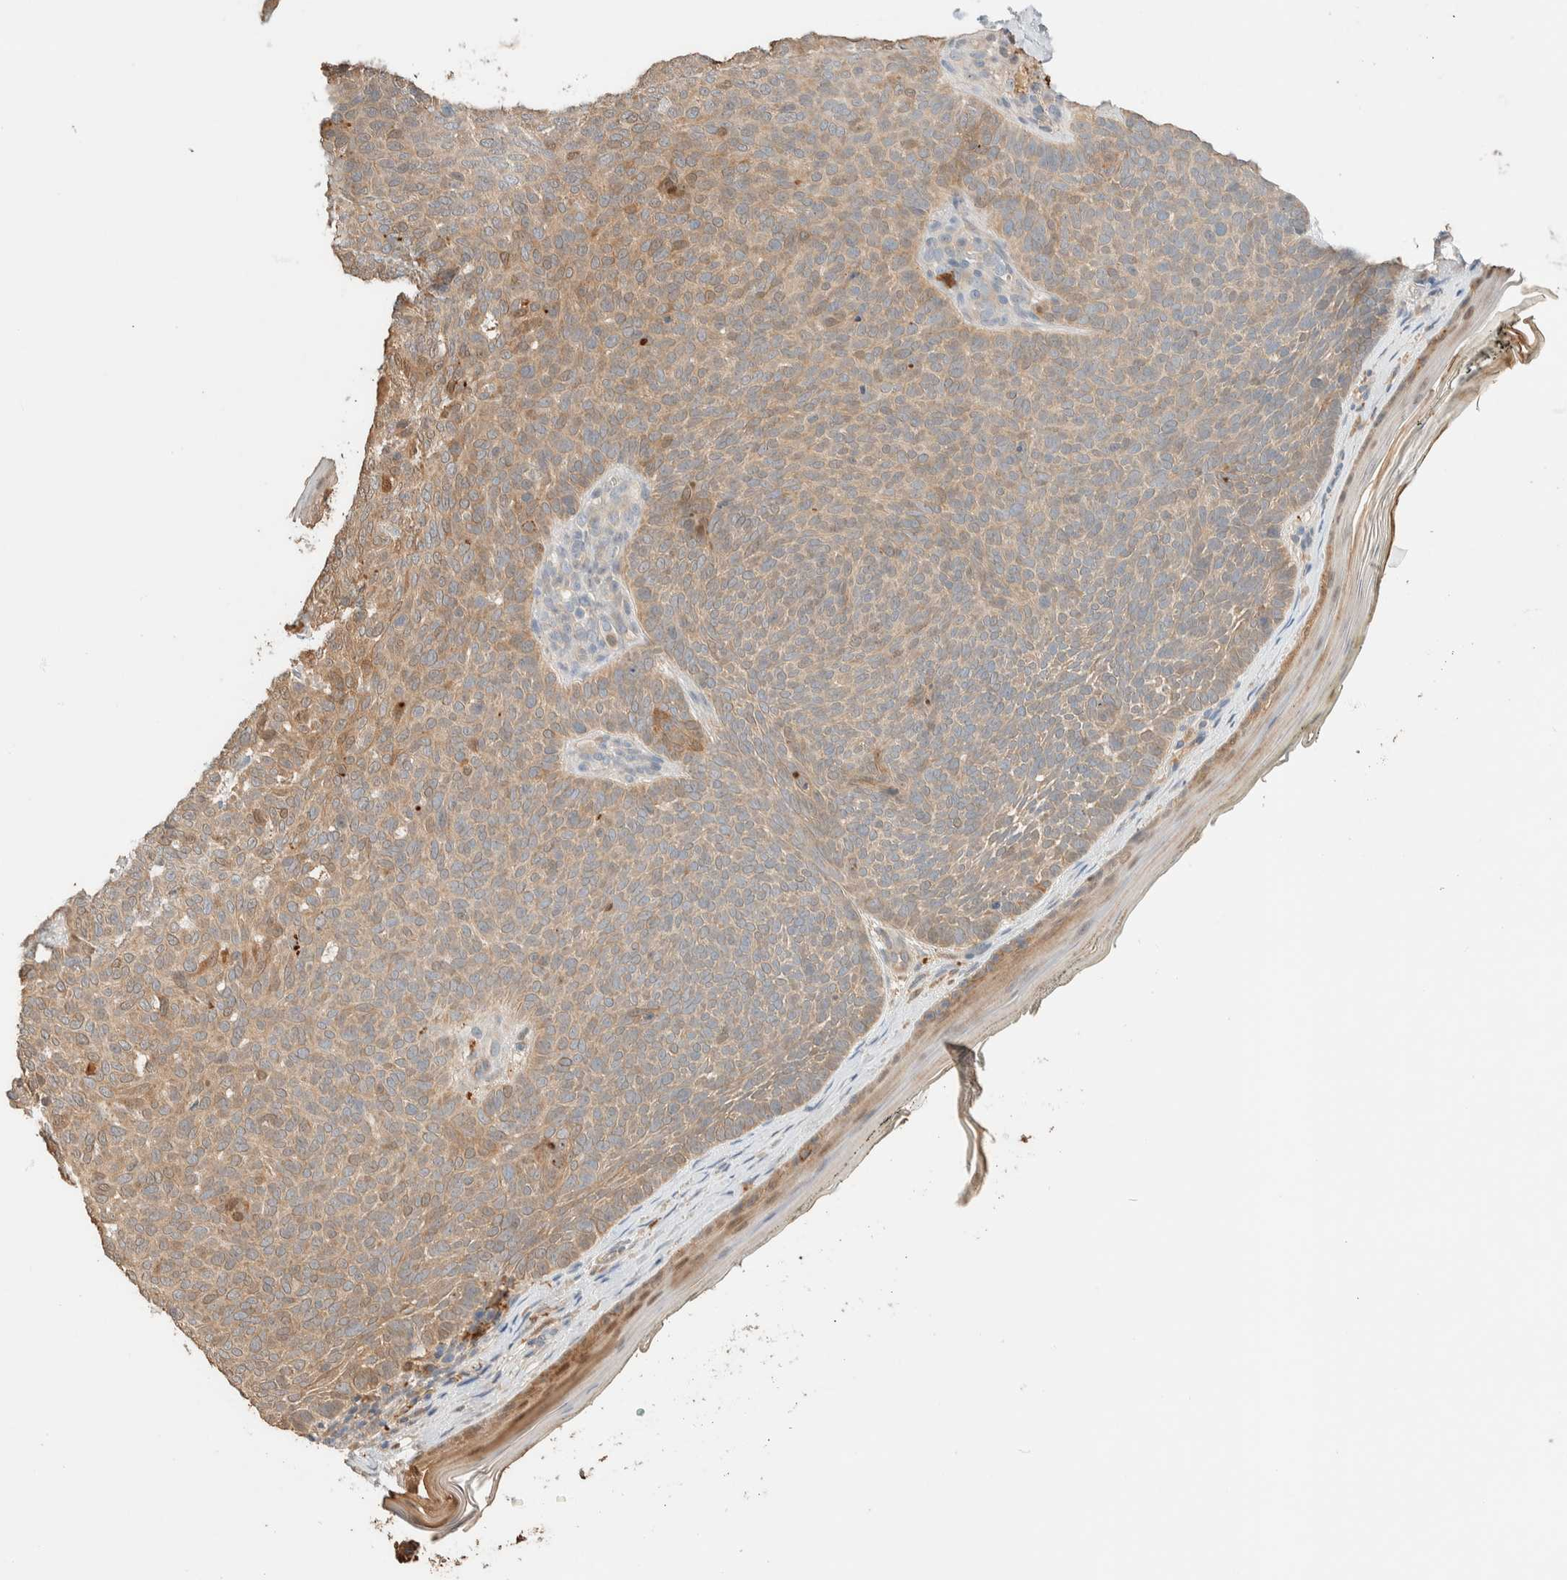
{"staining": {"intensity": "weak", "quantity": ">75%", "location": "cytoplasmic/membranous"}, "tissue": "skin cancer", "cell_type": "Tumor cells", "image_type": "cancer", "snomed": [{"axis": "morphology", "description": "Basal cell carcinoma"}, {"axis": "topography", "description": "Skin"}], "caption": "High-magnification brightfield microscopy of skin basal cell carcinoma stained with DAB (3,3'-diaminobenzidine) (brown) and counterstained with hematoxylin (blue). tumor cells exhibit weak cytoplasmic/membranous staining is identified in about>75% of cells. The staining was performed using DAB, with brown indicating positive protein expression. Nuclei are stained blue with hematoxylin.", "gene": "SETD4", "patient": {"sex": "male", "age": 61}}